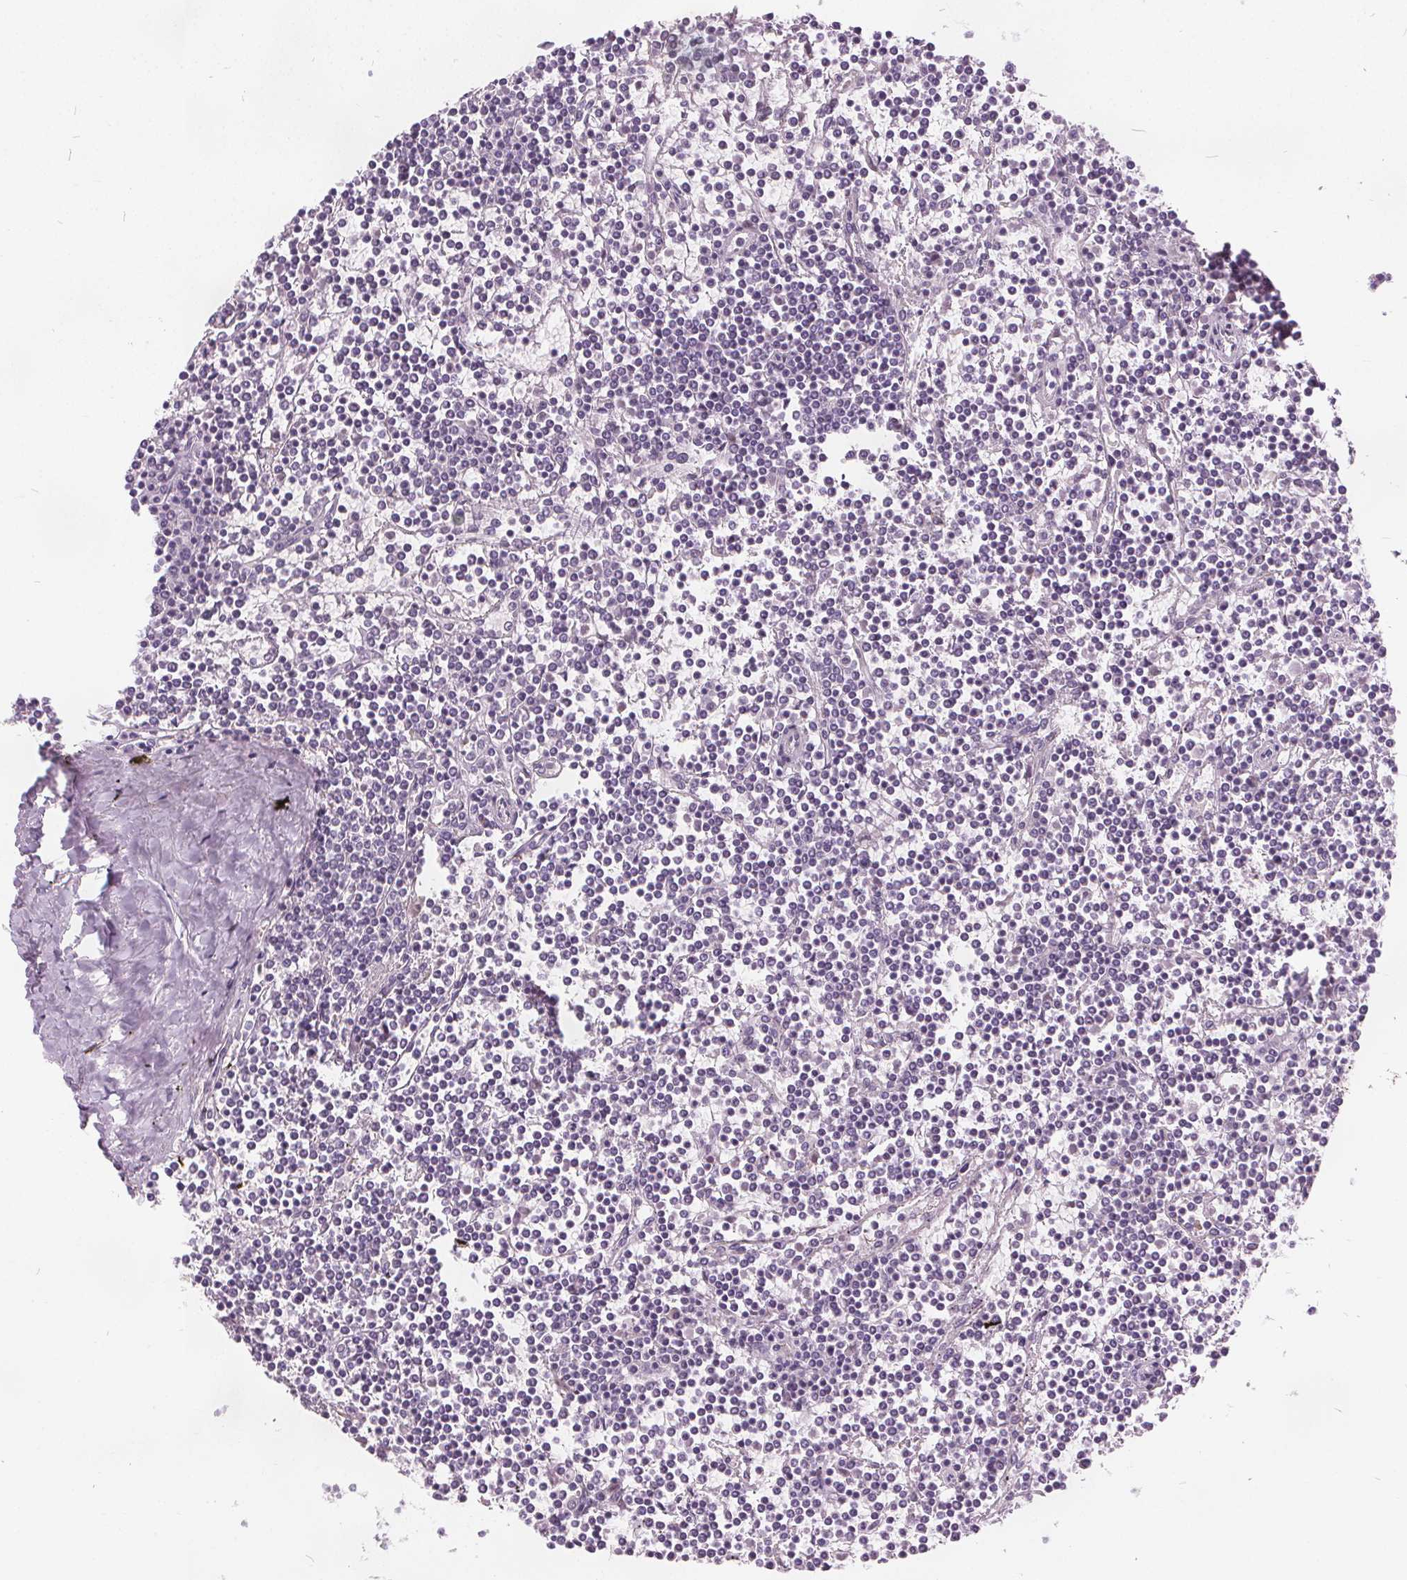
{"staining": {"intensity": "negative", "quantity": "none", "location": "none"}, "tissue": "lymphoma", "cell_type": "Tumor cells", "image_type": "cancer", "snomed": [{"axis": "morphology", "description": "Malignant lymphoma, non-Hodgkin's type, Low grade"}, {"axis": "topography", "description": "Spleen"}], "caption": "Photomicrograph shows no protein expression in tumor cells of lymphoma tissue.", "gene": "ACOX2", "patient": {"sex": "female", "age": 19}}